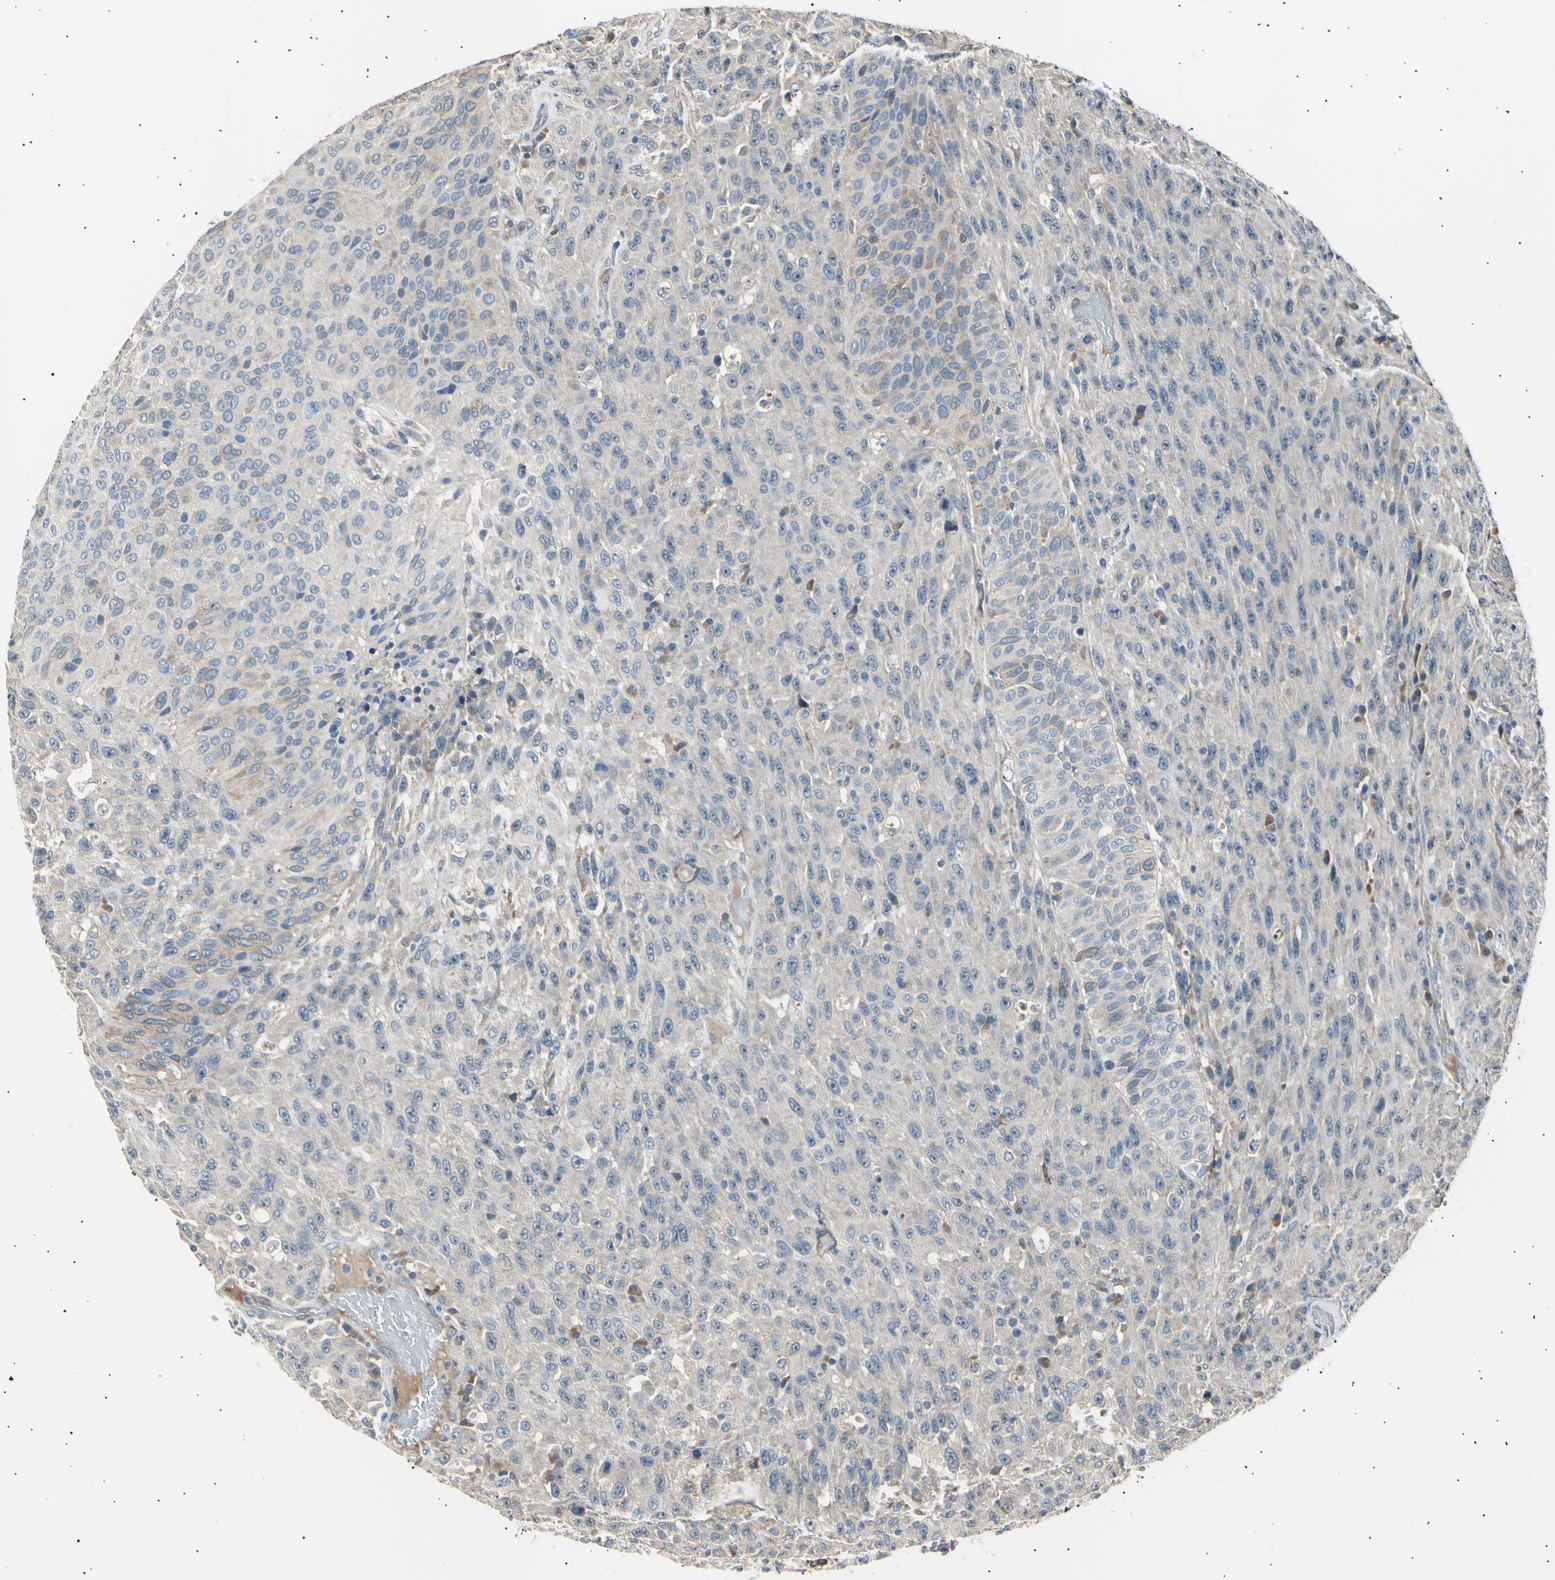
{"staining": {"intensity": "weak", "quantity": ">75%", "location": "cytoplasmic/membranous"}, "tissue": "urothelial cancer", "cell_type": "Tumor cells", "image_type": "cancer", "snomed": [{"axis": "morphology", "description": "Urothelial carcinoma, High grade"}, {"axis": "topography", "description": "Urinary bladder"}], "caption": "Protein analysis of high-grade urothelial carcinoma tissue demonstrates weak cytoplasmic/membranous staining in approximately >75% of tumor cells.", "gene": "ITGA6", "patient": {"sex": "male", "age": 66}}